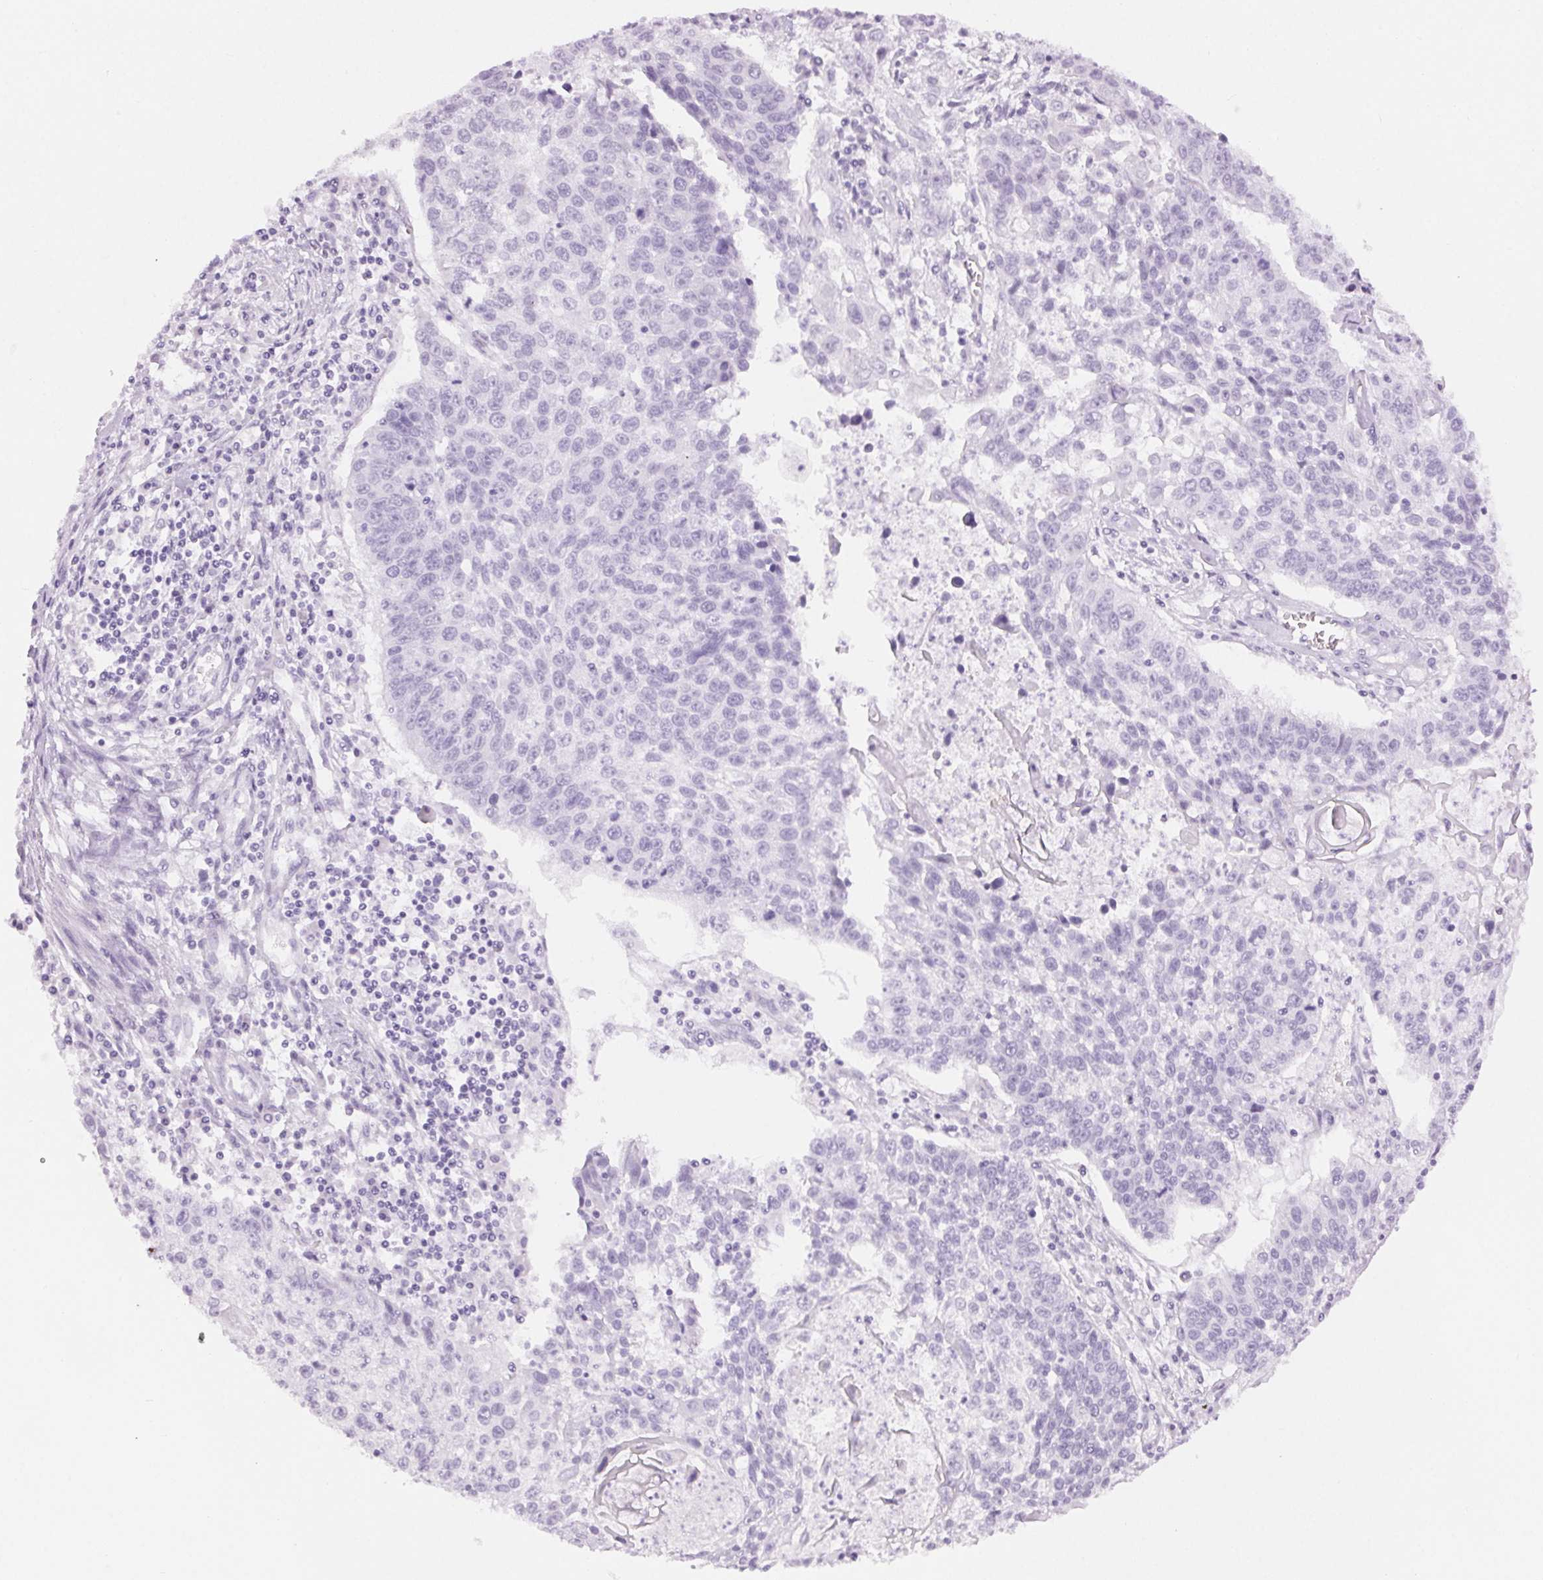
{"staining": {"intensity": "negative", "quantity": "none", "location": "none"}, "tissue": "lung cancer", "cell_type": "Tumor cells", "image_type": "cancer", "snomed": [{"axis": "morphology", "description": "Squamous cell carcinoma, NOS"}, {"axis": "morphology", "description": "Squamous cell carcinoma, metastatic, NOS"}, {"axis": "topography", "description": "Lung"}, {"axis": "topography", "description": "Pleura, NOS"}], "caption": "This histopathology image is of lung cancer (metastatic squamous cell carcinoma) stained with IHC to label a protein in brown with the nuclei are counter-stained blue. There is no staining in tumor cells.", "gene": "BEND2", "patient": {"sex": "male", "age": 72}}